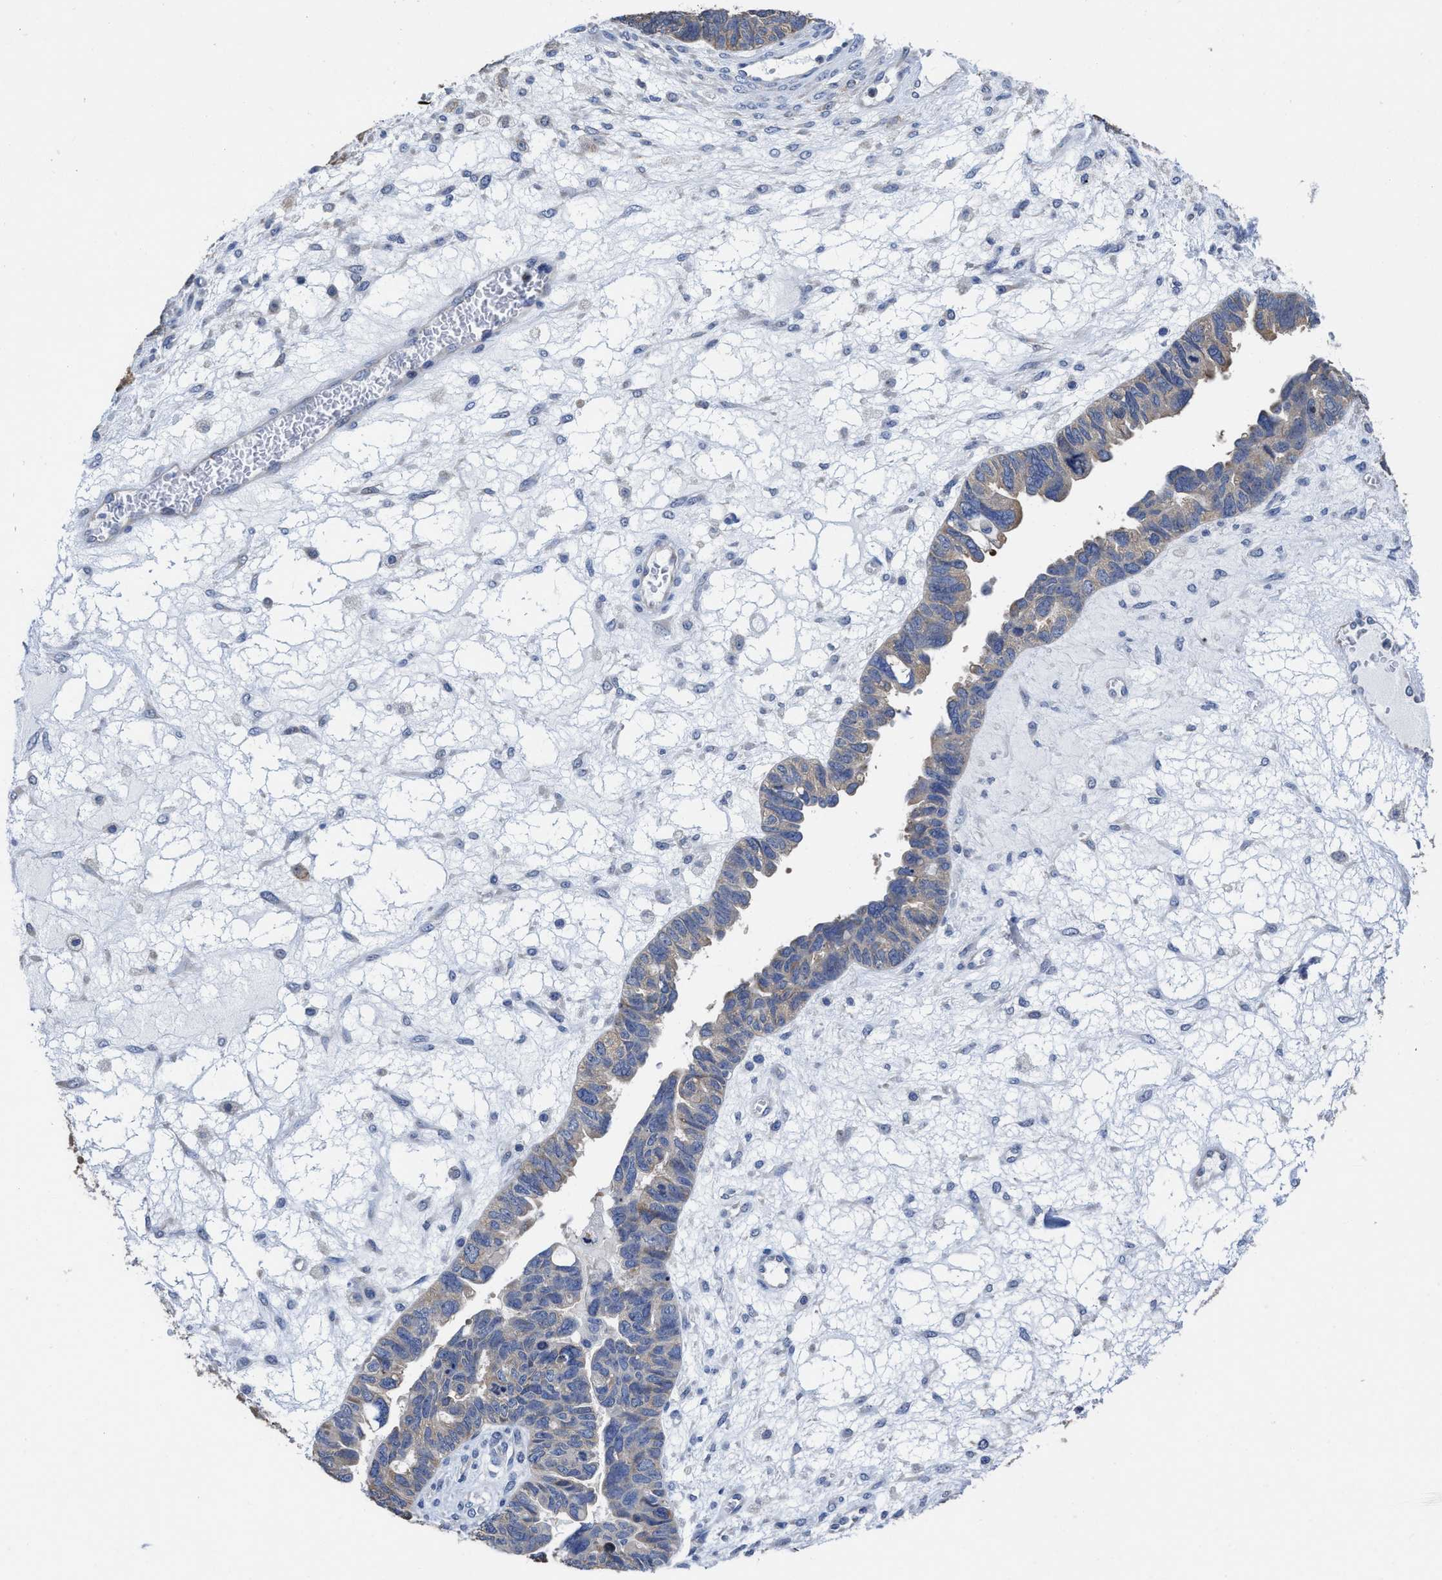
{"staining": {"intensity": "weak", "quantity": "<25%", "location": "cytoplasmic/membranous"}, "tissue": "ovarian cancer", "cell_type": "Tumor cells", "image_type": "cancer", "snomed": [{"axis": "morphology", "description": "Cystadenocarcinoma, serous, NOS"}, {"axis": "topography", "description": "Ovary"}], "caption": "This is an immunohistochemistry (IHC) histopathology image of serous cystadenocarcinoma (ovarian). There is no expression in tumor cells.", "gene": "HOOK1", "patient": {"sex": "female", "age": 79}}